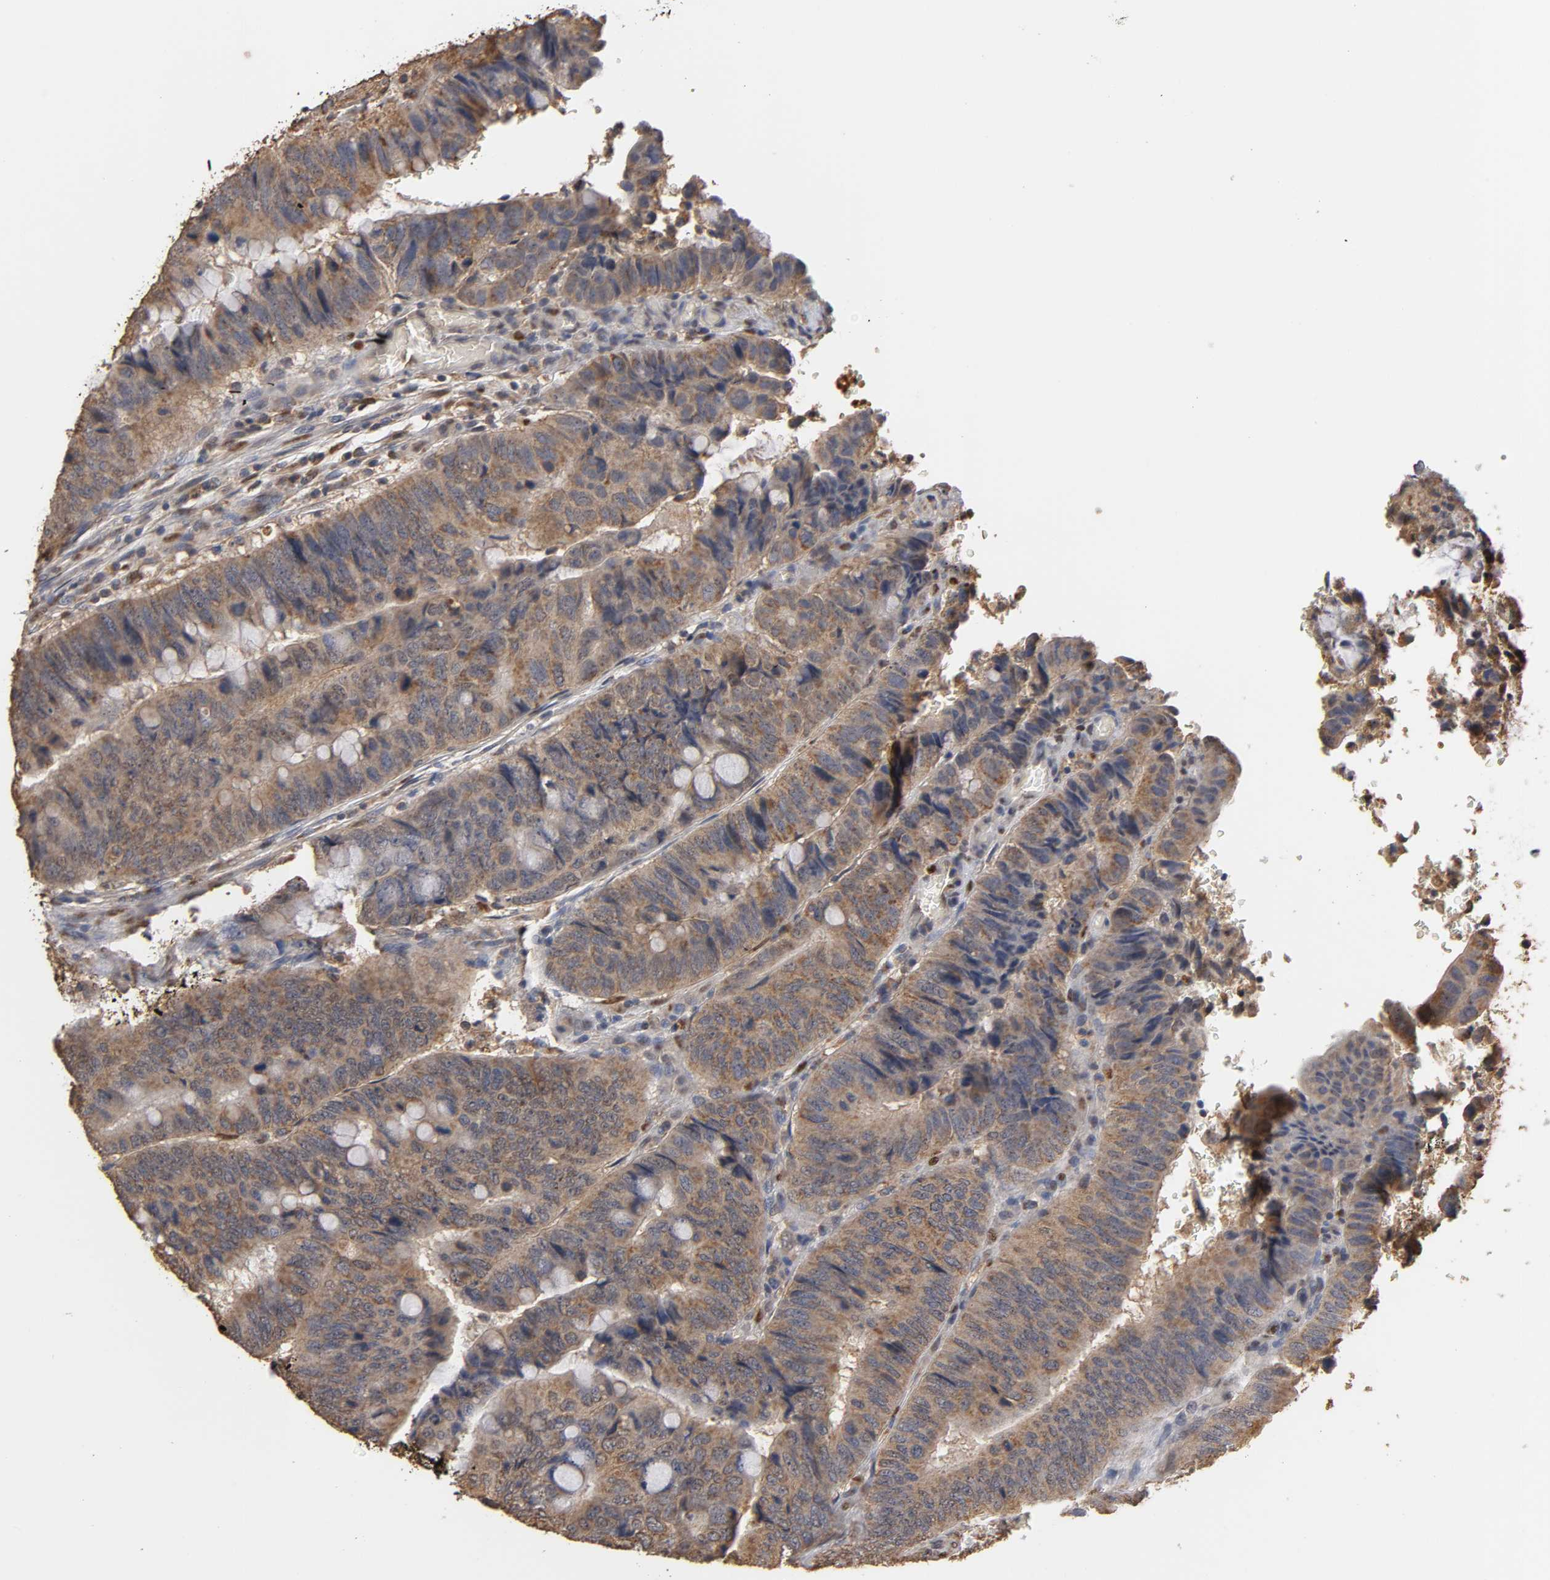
{"staining": {"intensity": "moderate", "quantity": ">75%", "location": "cytoplasmic/membranous"}, "tissue": "colorectal cancer", "cell_type": "Tumor cells", "image_type": "cancer", "snomed": [{"axis": "morphology", "description": "Normal tissue, NOS"}, {"axis": "morphology", "description": "Adenocarcinoma, NOS"}, {"axis": "topography", "description": "Rectum"}, {"axis": "topography", "description": "Peripheral nerve tissue"}], "caption": "Protein staining demonstrates moderate cytoplasmic/membranous expression in about >75% of tumor cells in colorectal cancer (adenocarcinoma). The staining was performed using DAB, with brown indicating positive protein expression. Nuclei are stained blue with hematoxylin.", "gene": "PKN1", "patient": {"sex": "male", "age": 92}}